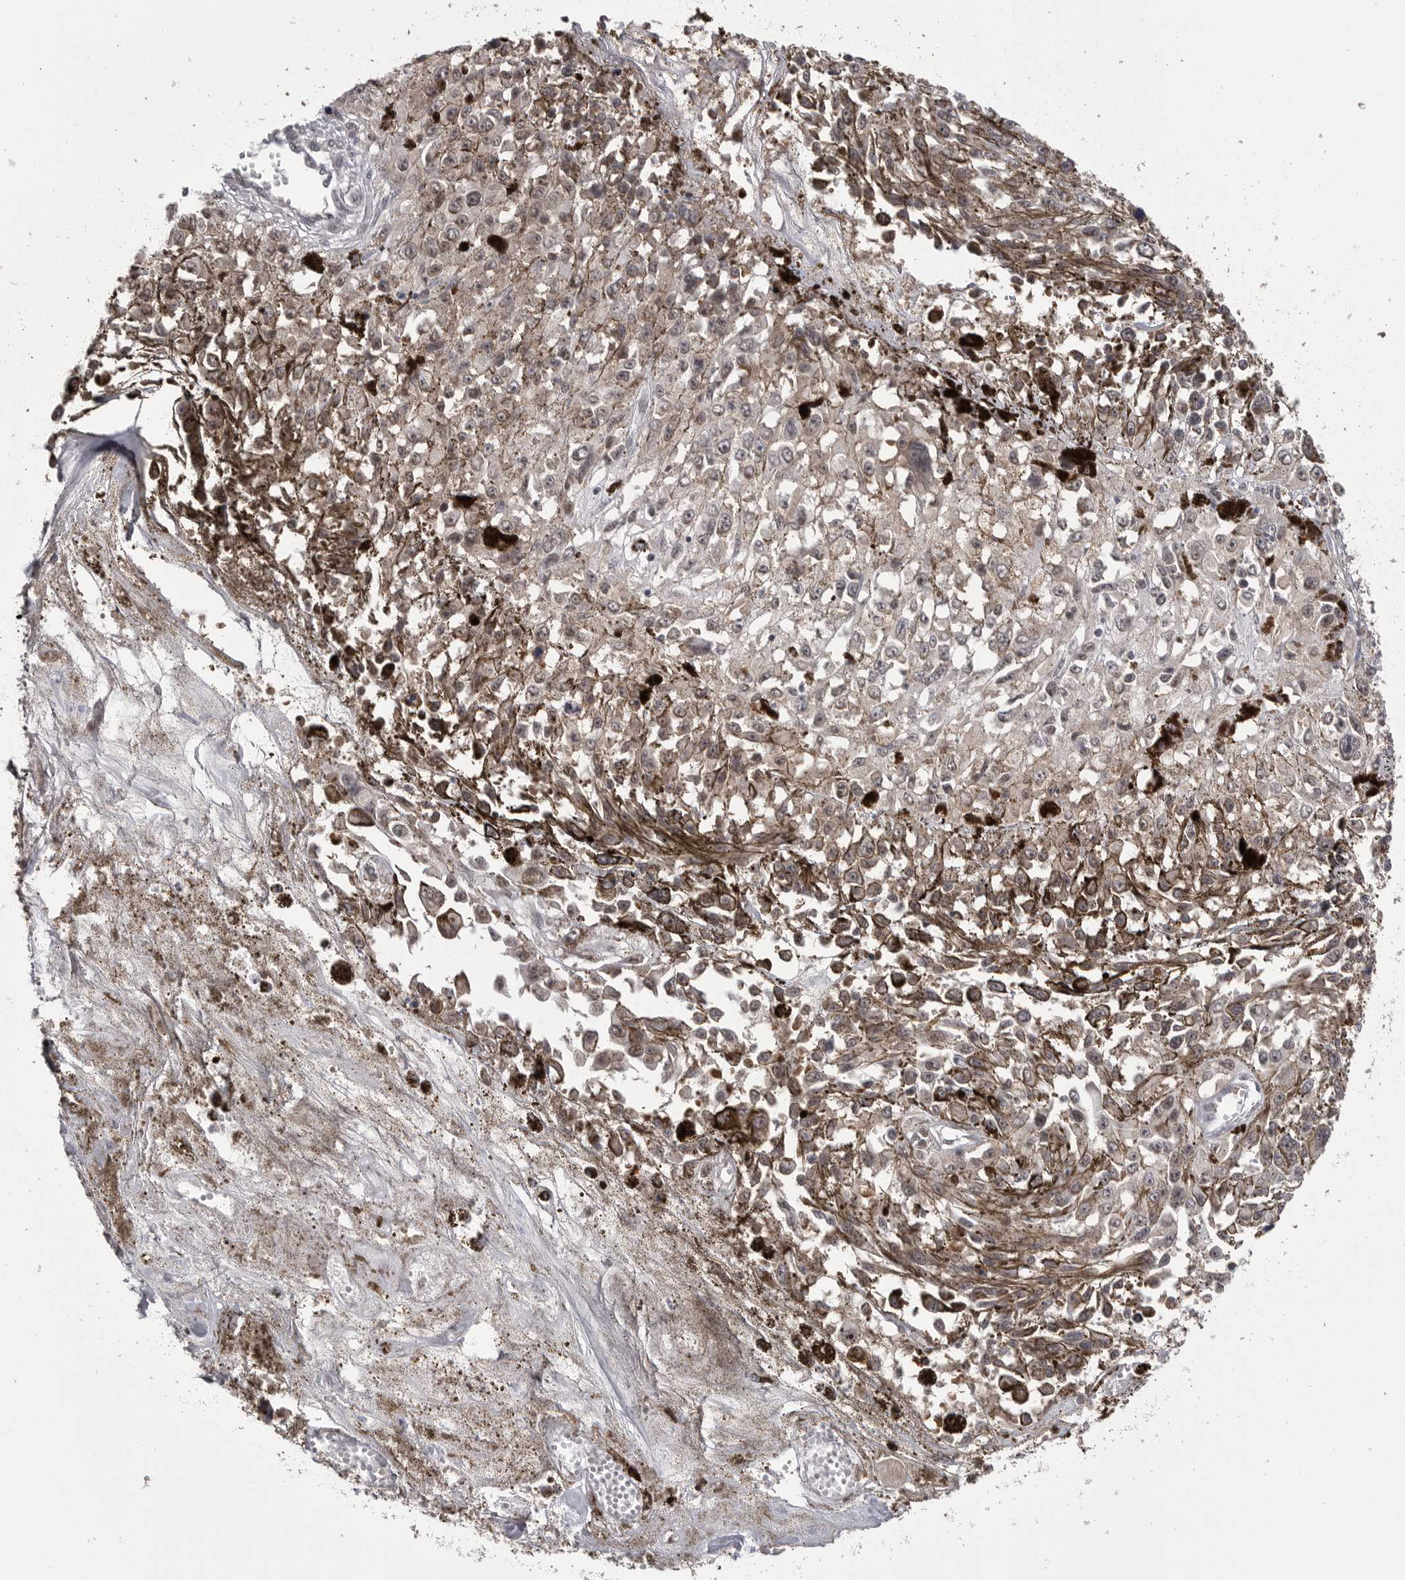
{"staining": {"intensity": "negative", "quantity": "none", "location": "none"}, "tissue": "melanoma", "cell_type": "Tumor cells", "image_type": "cancer", "snomed": [{"axis": "morphology", "description": "Malignant melanoma, Metastatic site"}, {"axis": "topography", "description": "Lymph node"}], "caption": "Immunohistochemistry of melanoma displays no positivity in tumor cells.", "gene": "DLG2", "patient": {"sex": "male", "age": 59}}